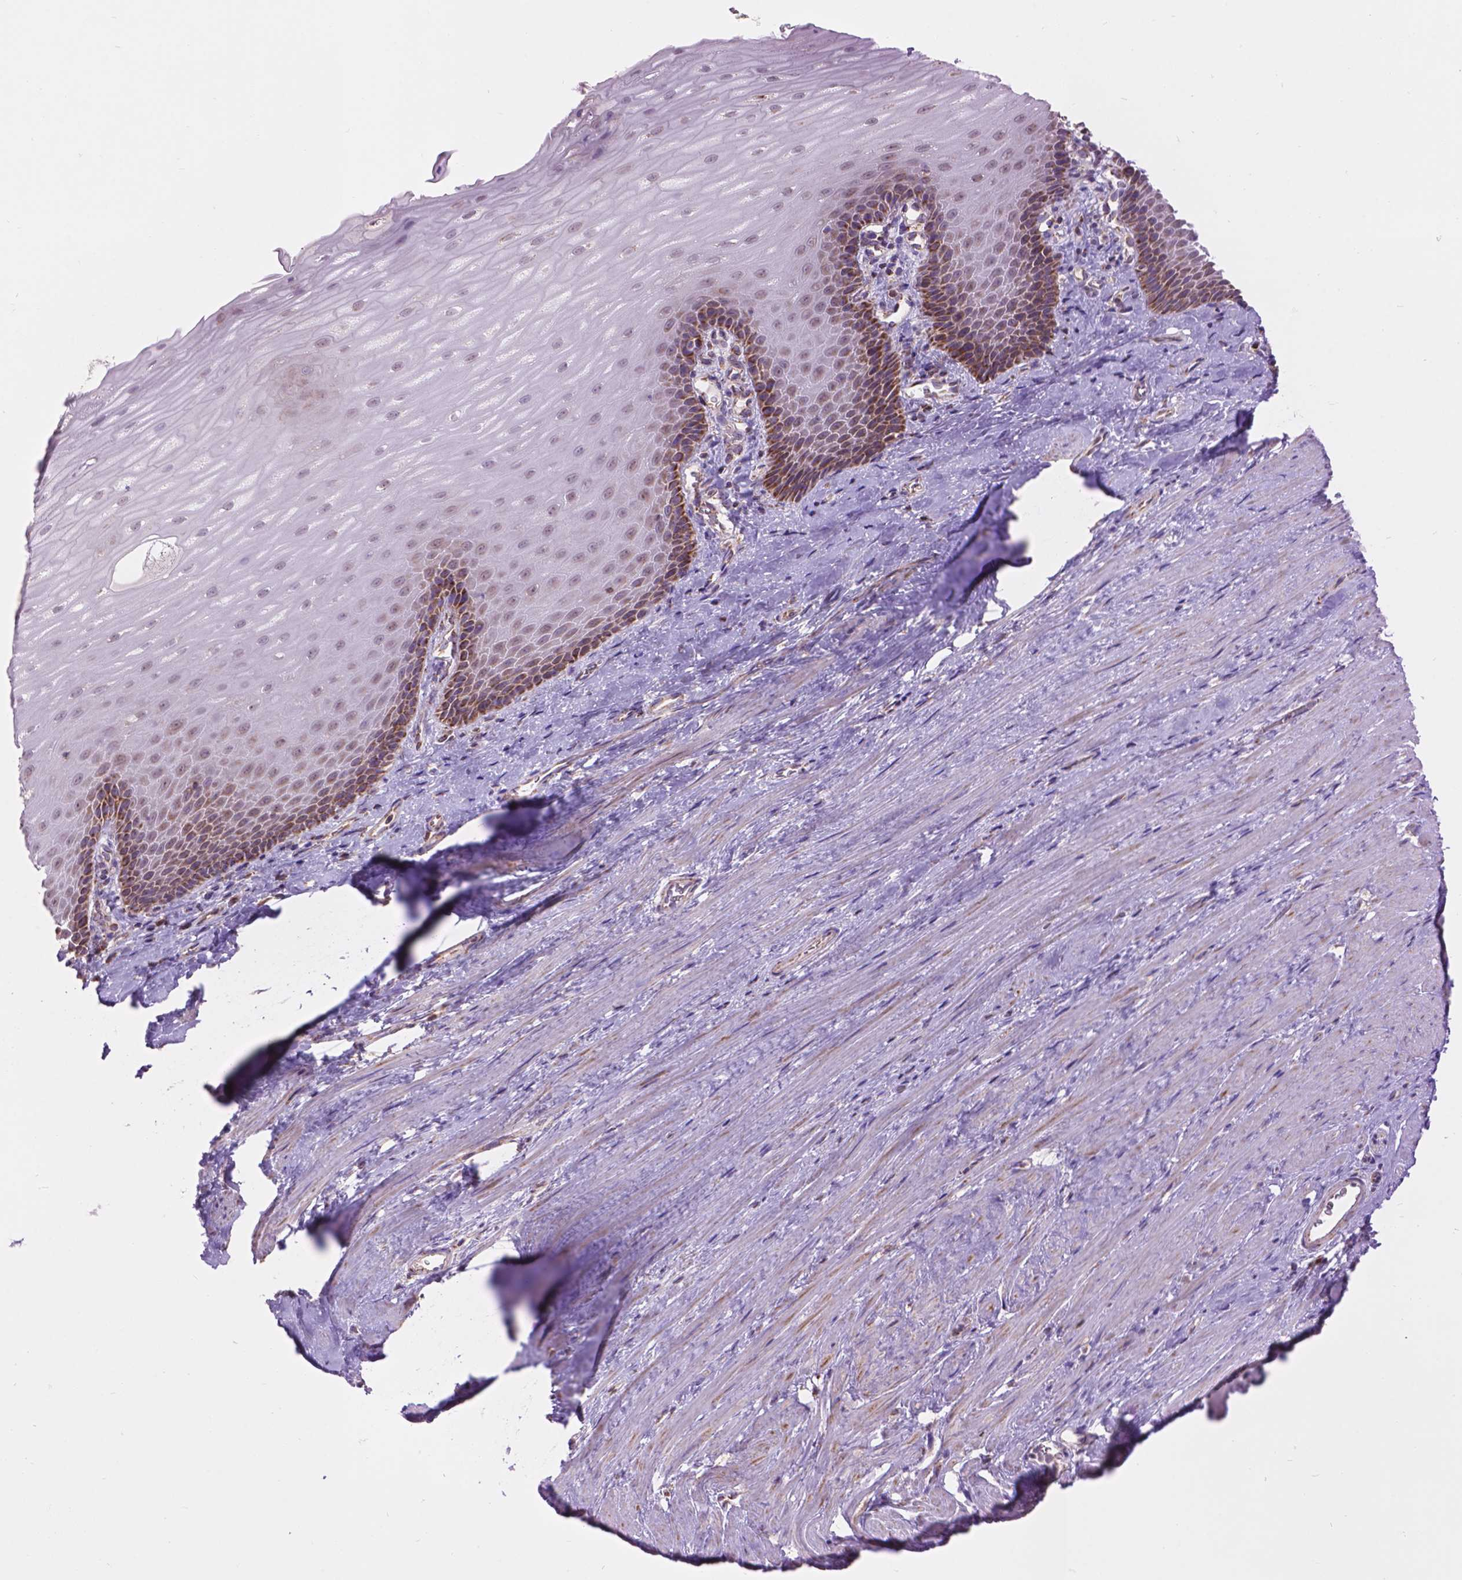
{"staining": {"intensity": "moderate", "quantity": "25%-75%", "location": "cytoplasmic/membranous"}, "tissue": "esophagus", "cell_type": "Squamous epithelial cells", "image_type": "normal", "snomed": [{"axis": "morphology", "description": "Normal tissue, NOS"}, {"axis": "topography", "description": "Esophagus"}], "caption": "Immunohistochemical staining of unremarkable esophagus displays moderate cytoplasmic/membranous protein staining in about 25%-75% of squamous epithelial cells.", "gene": "PYCR3", "patient": {"sex": "male", "age": 64}}